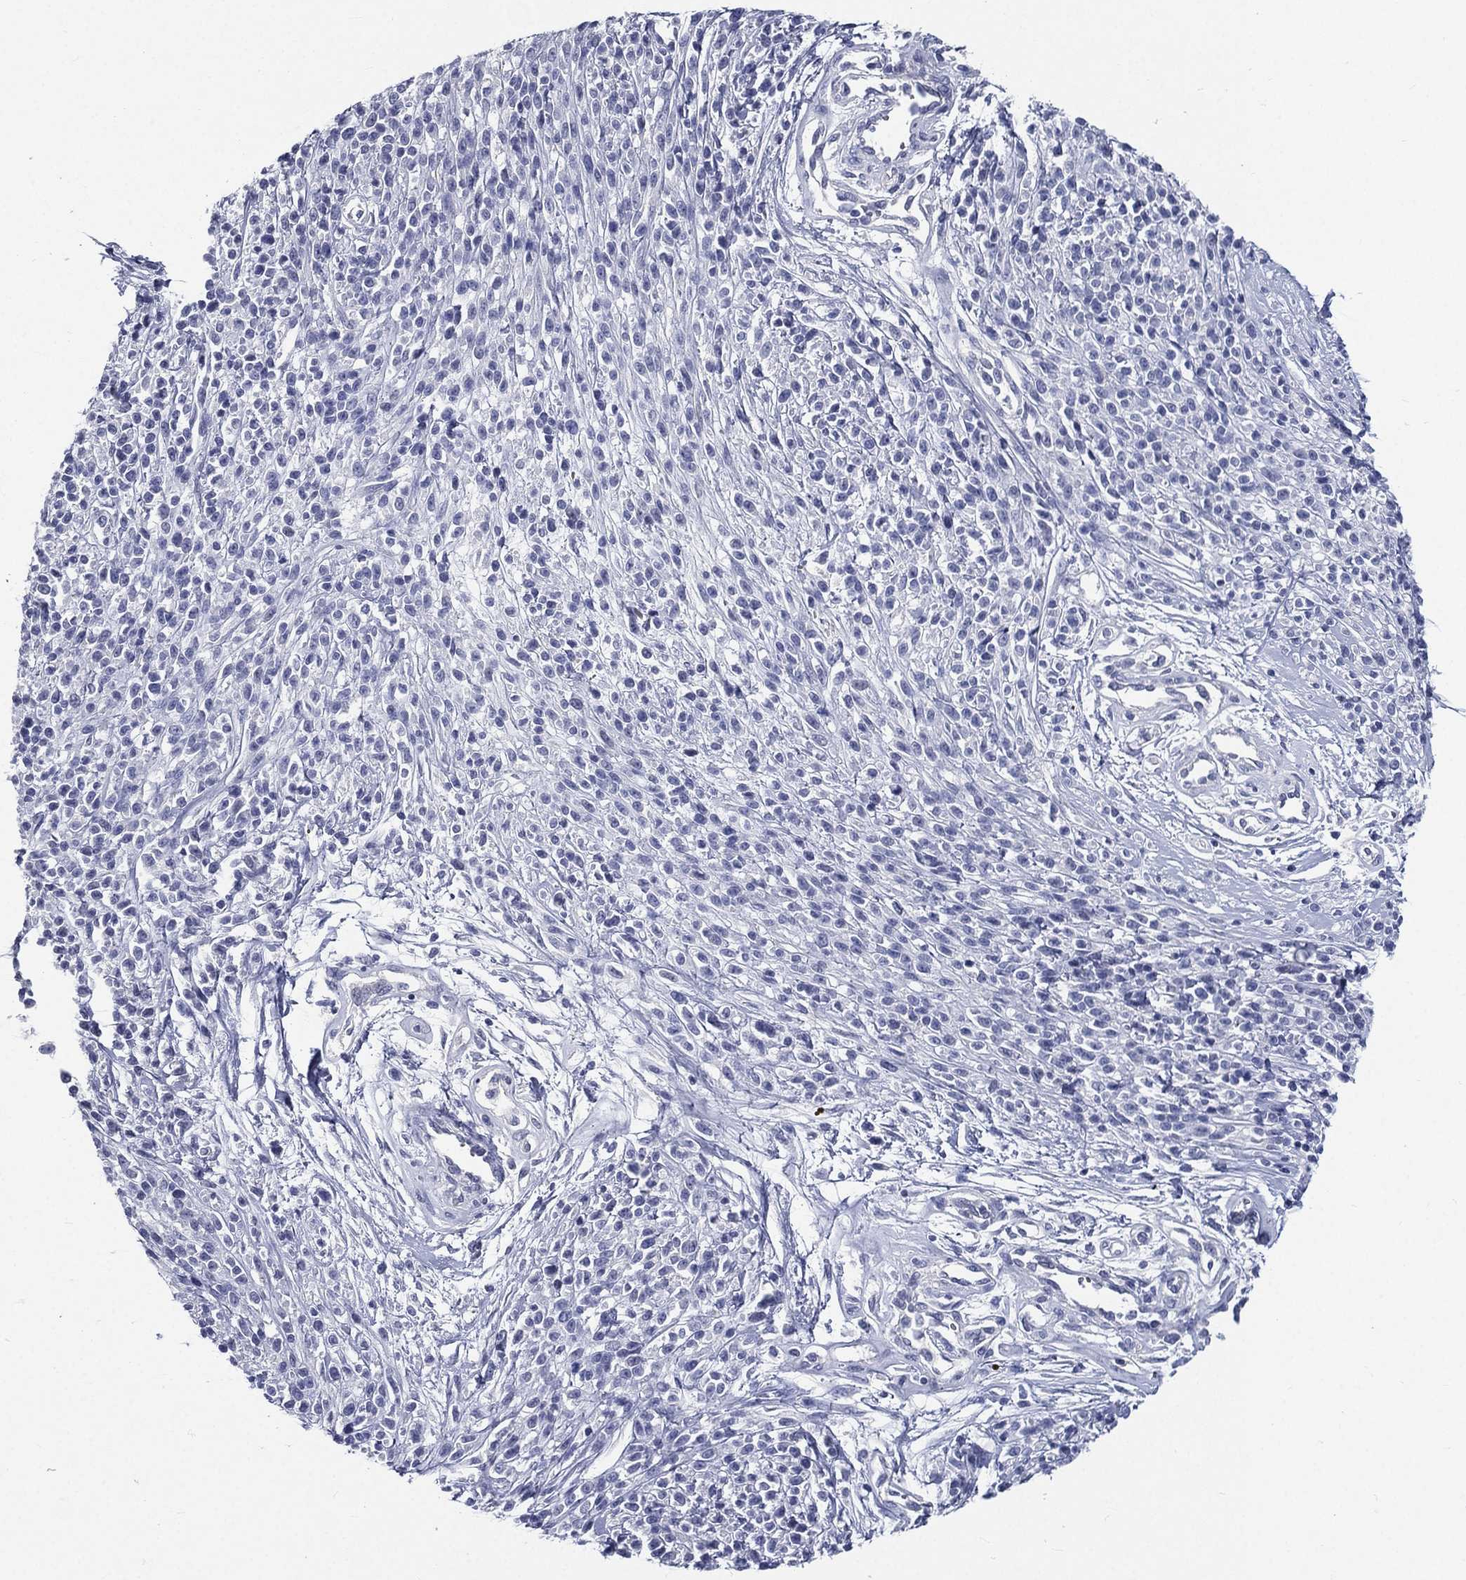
{"staining": {"intensity": "negative", "quantity": "none", "location": "none"}, "tissue": "melanoma", "cell_type": "Tumor cells", "image_type": "cancer", "snomed": [{"axis": "morphology", "description": "Malignant melanoma, NOS"}, {"axis": "topography", "description": "Skin"}, {"axis": "topography", "description": "Skin of trunk"}], "caption": "Micrograph shows no protein staining in tumor cells of malignant melanoma tissue.", "gene": "DPYS", "patient": {"sex": "male", "age": 74}}